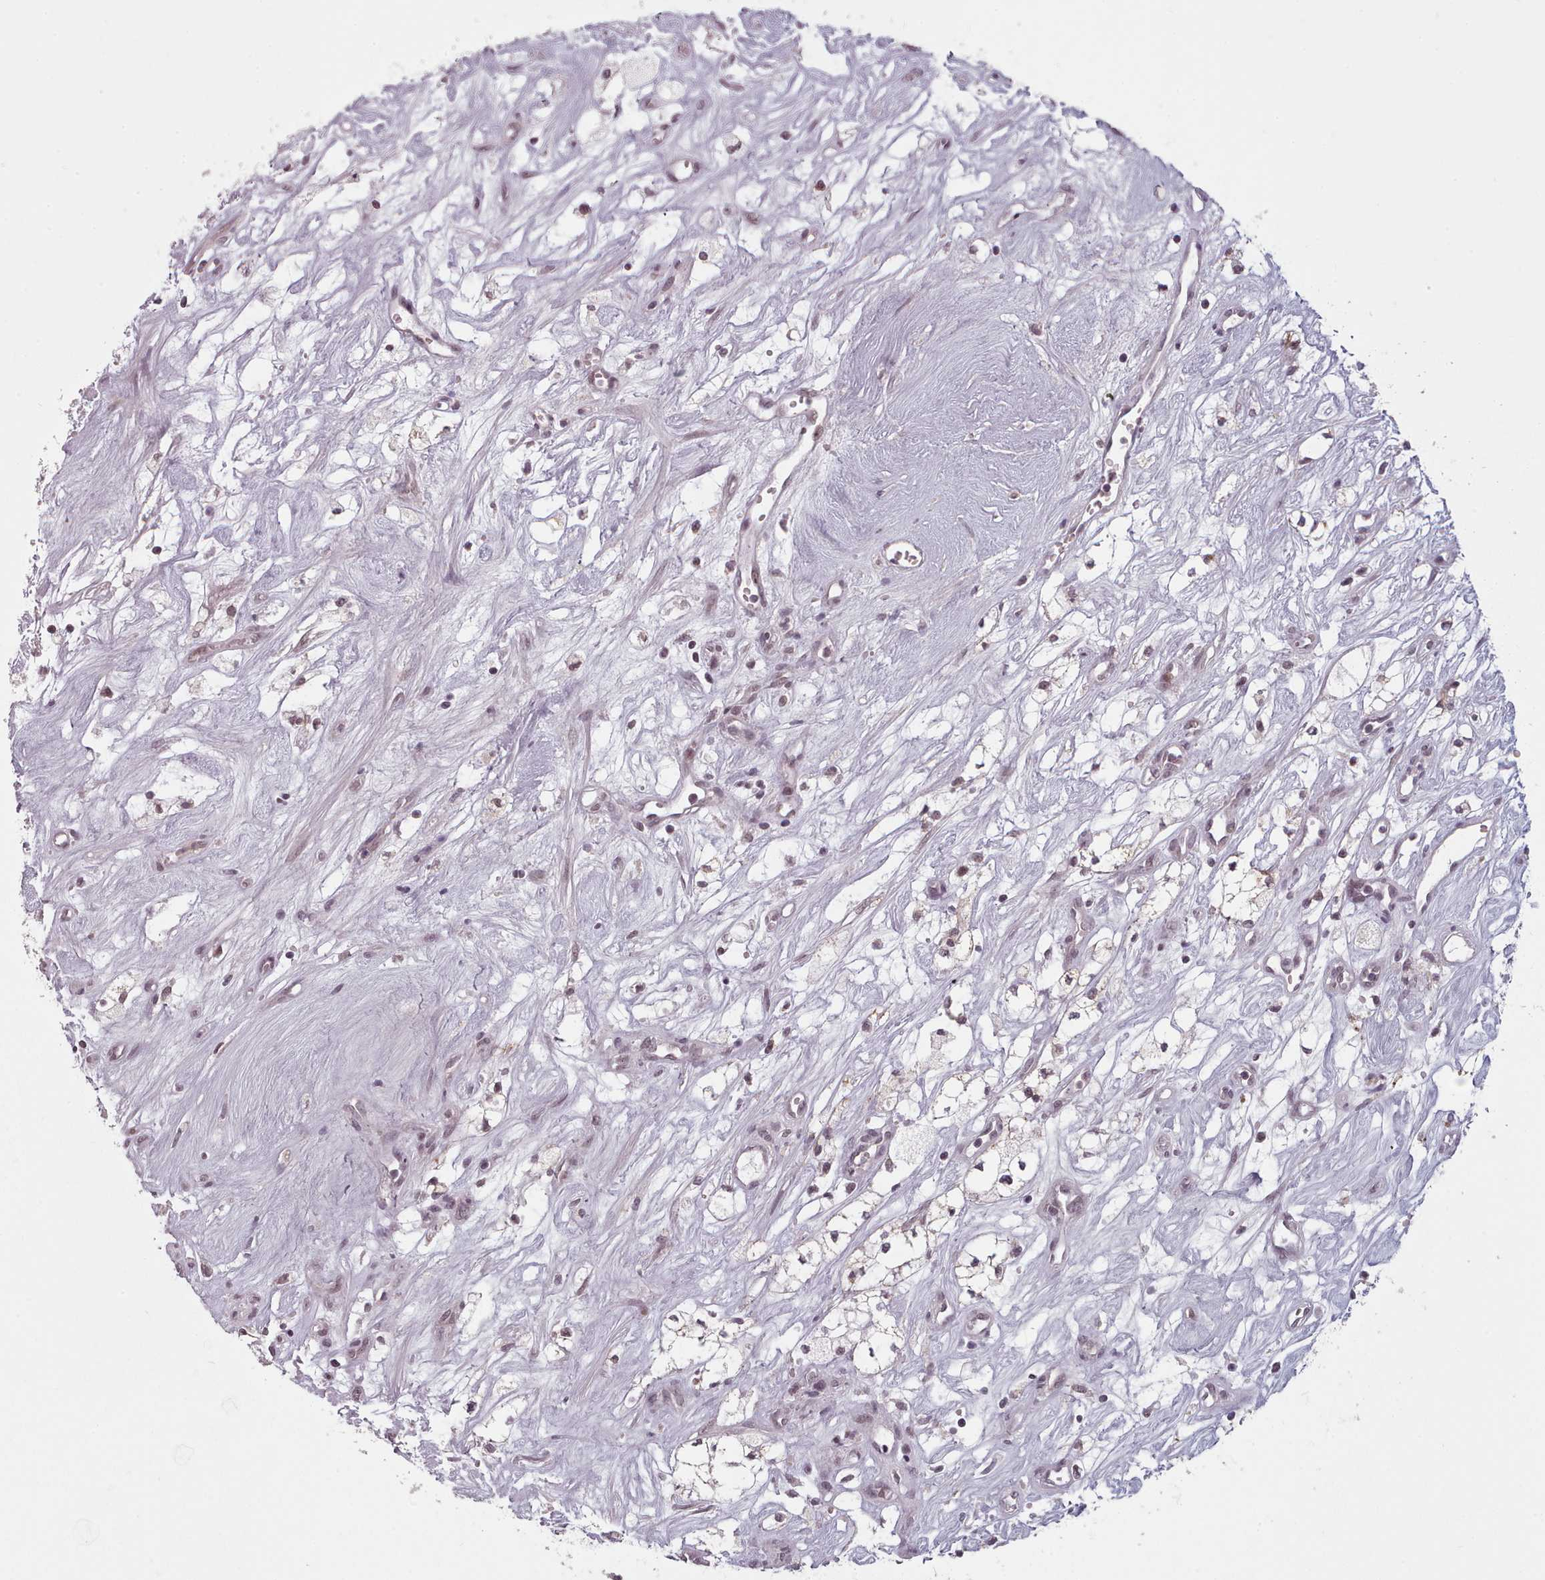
{"staining": {"intensity": "negative", "quantity": "none", "location": "none"}, "tissue": "renal cancer", "cell_type": "Tumor cells", "image_type": "cancer", "snomed": [{"axis": "morphology", "description": "Adenocarcinoma, NOS"}, {"axis": "topography", "description": "Kidney"}], "caption": "Photomicrograph shows no protein expression in tumor cells of renal cancer tissue.", "gene": "SRSF9", "patient": {"sex": "male", "age": 59}}